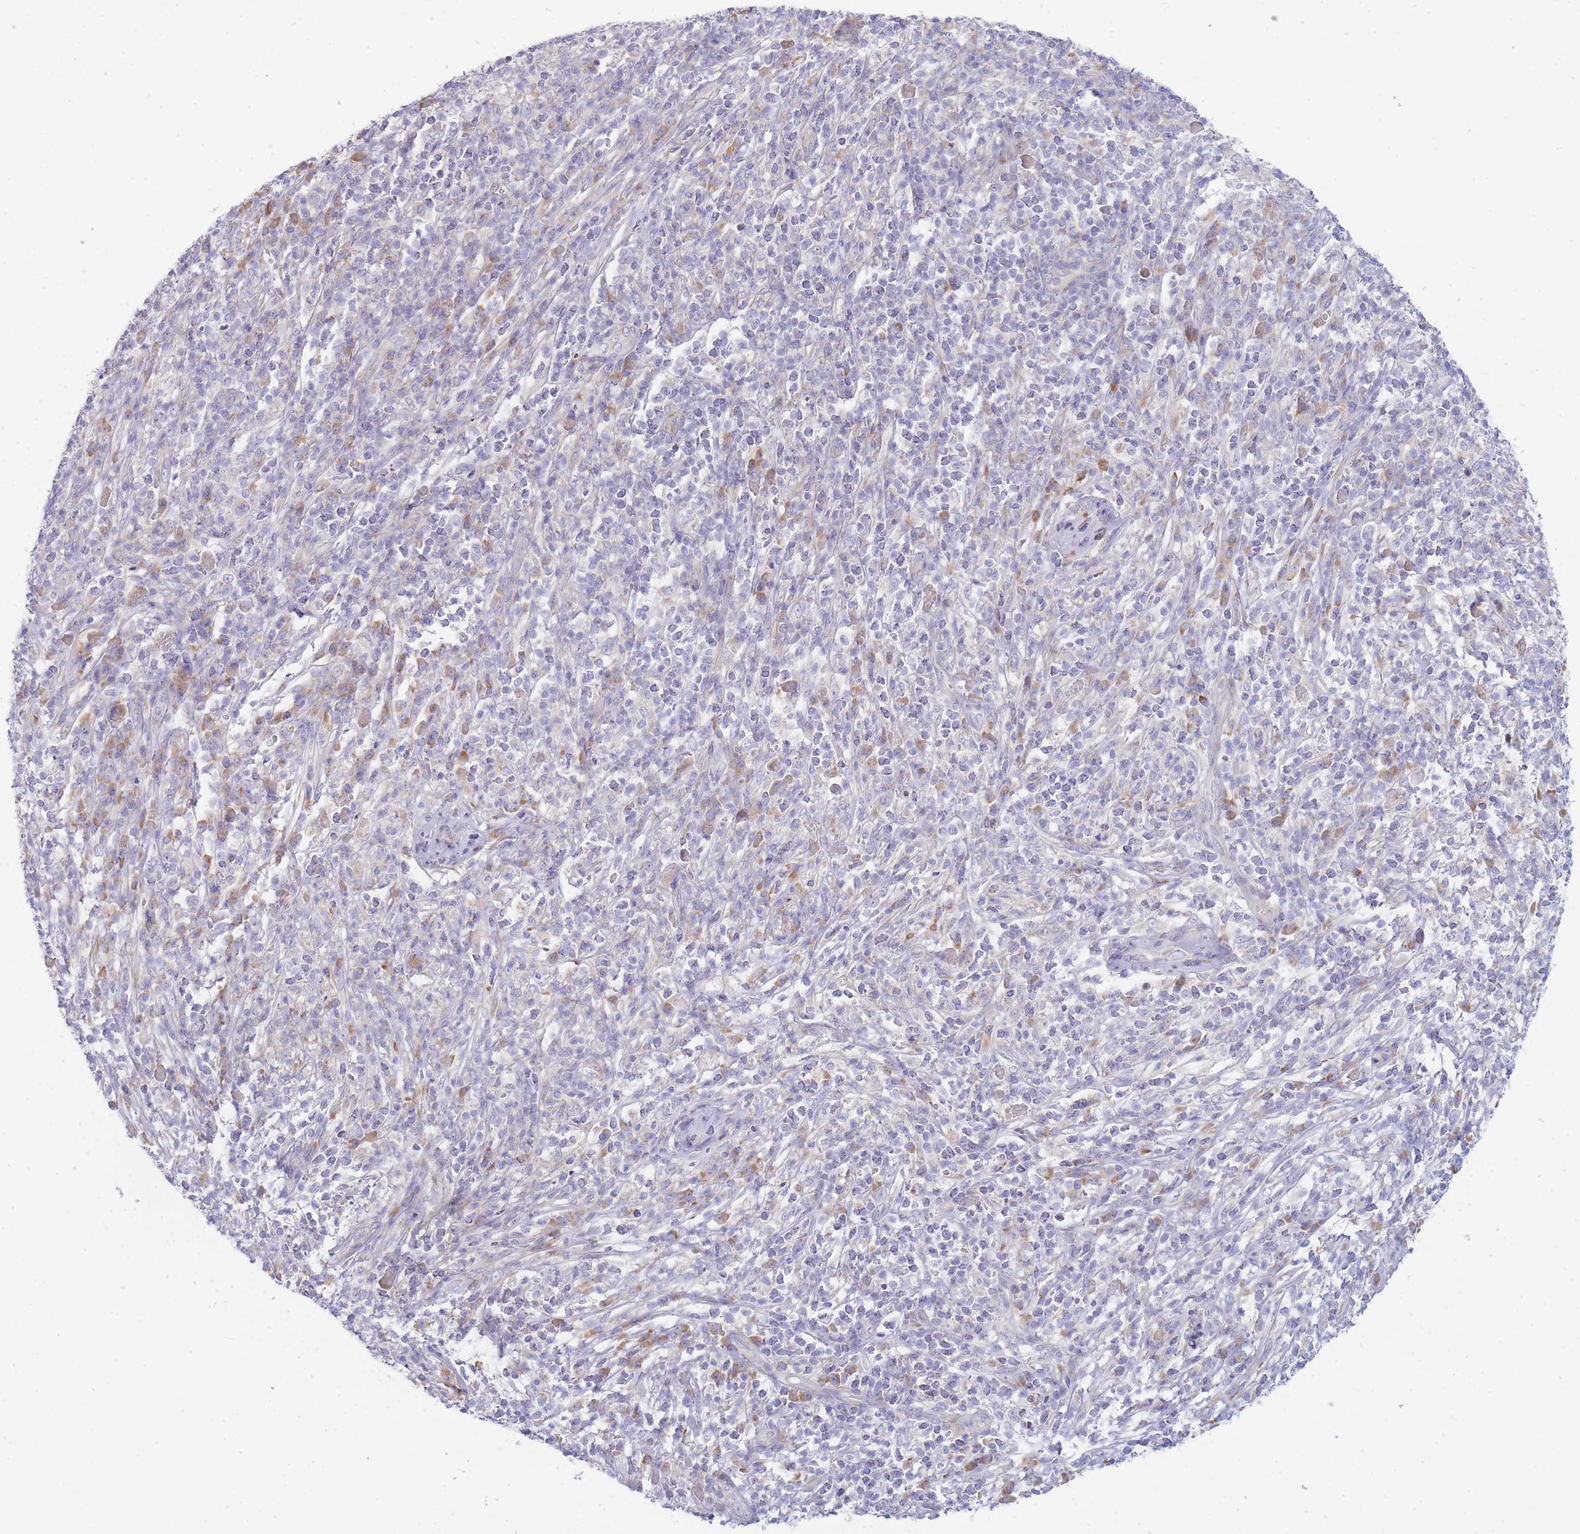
{"staining": {"intensity": "negative", "quantity": "none", "location": "none"}, "tissue": "melanoma", "cell_type": "Tumor cells", "image_type": "cancer", "snomed": [{"axis": "morphology", "description": "Malignant melanoma, NOS"}, {"axis": "topography", "description": "Skin"}], "caption": "IHC image of neoplastic tissue: melanoma stained with DAB (3,3'-diaminobenzidine) demonstrates no significant protein expression in tumor cells.", "gene": "OR5L2", "patient": {"sex": "male", "age": 66}}